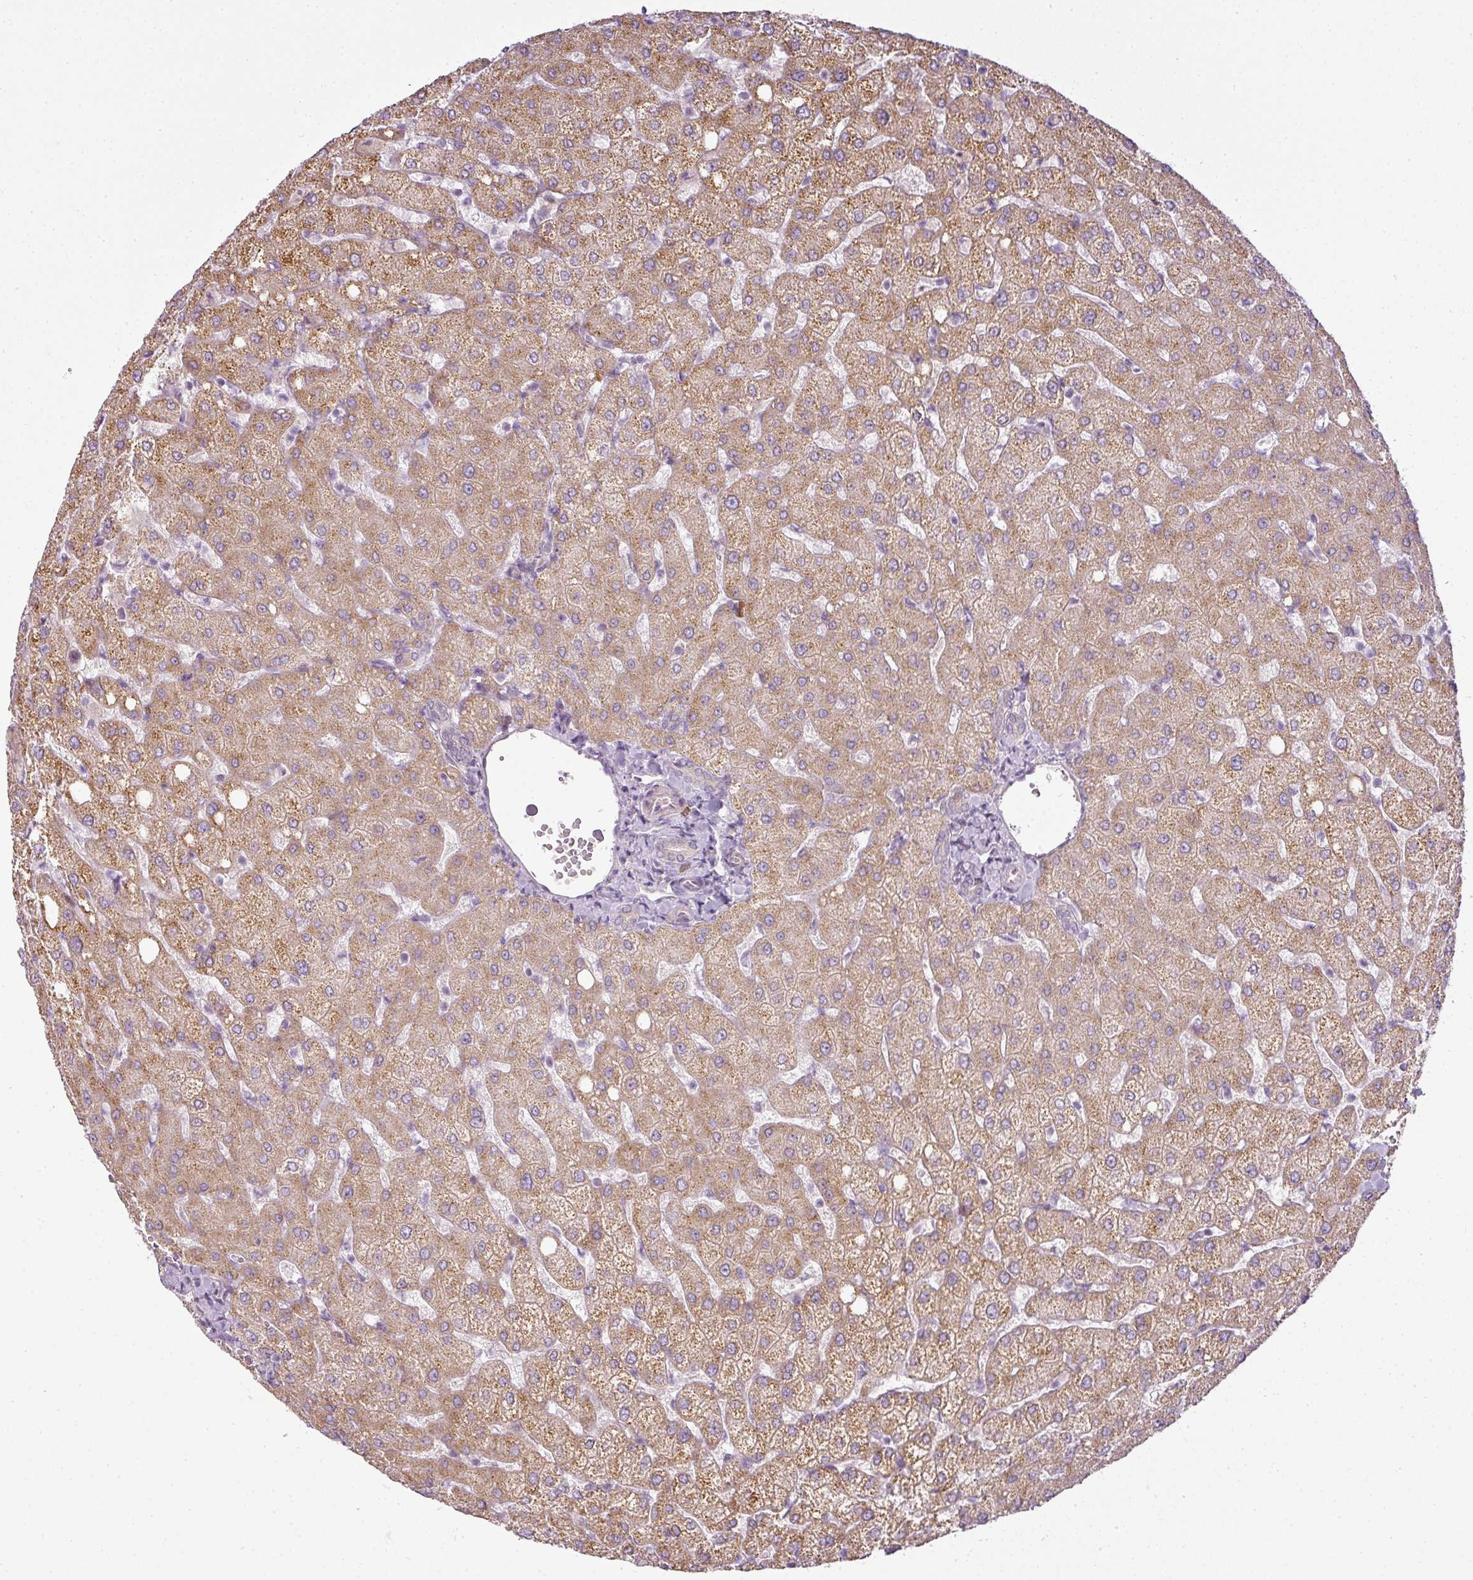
{"staining": {"intensity": "negative", "quantity": "none", "location": "none"}, "tissue": "liver", "cell_type": "Cholangiocytes", "image_type": "normal", "snomed": [{"axis": "morphology", "description": "Normal tissue, NOS"}, {"axis": "topography", "description": "Liver"}], "caption": "Benign liver was stained to show a protein in brown. There is no significant expression in cholangiocytes.", "gene": "LY75", "patient": {"sex": "female", "age": 54}}